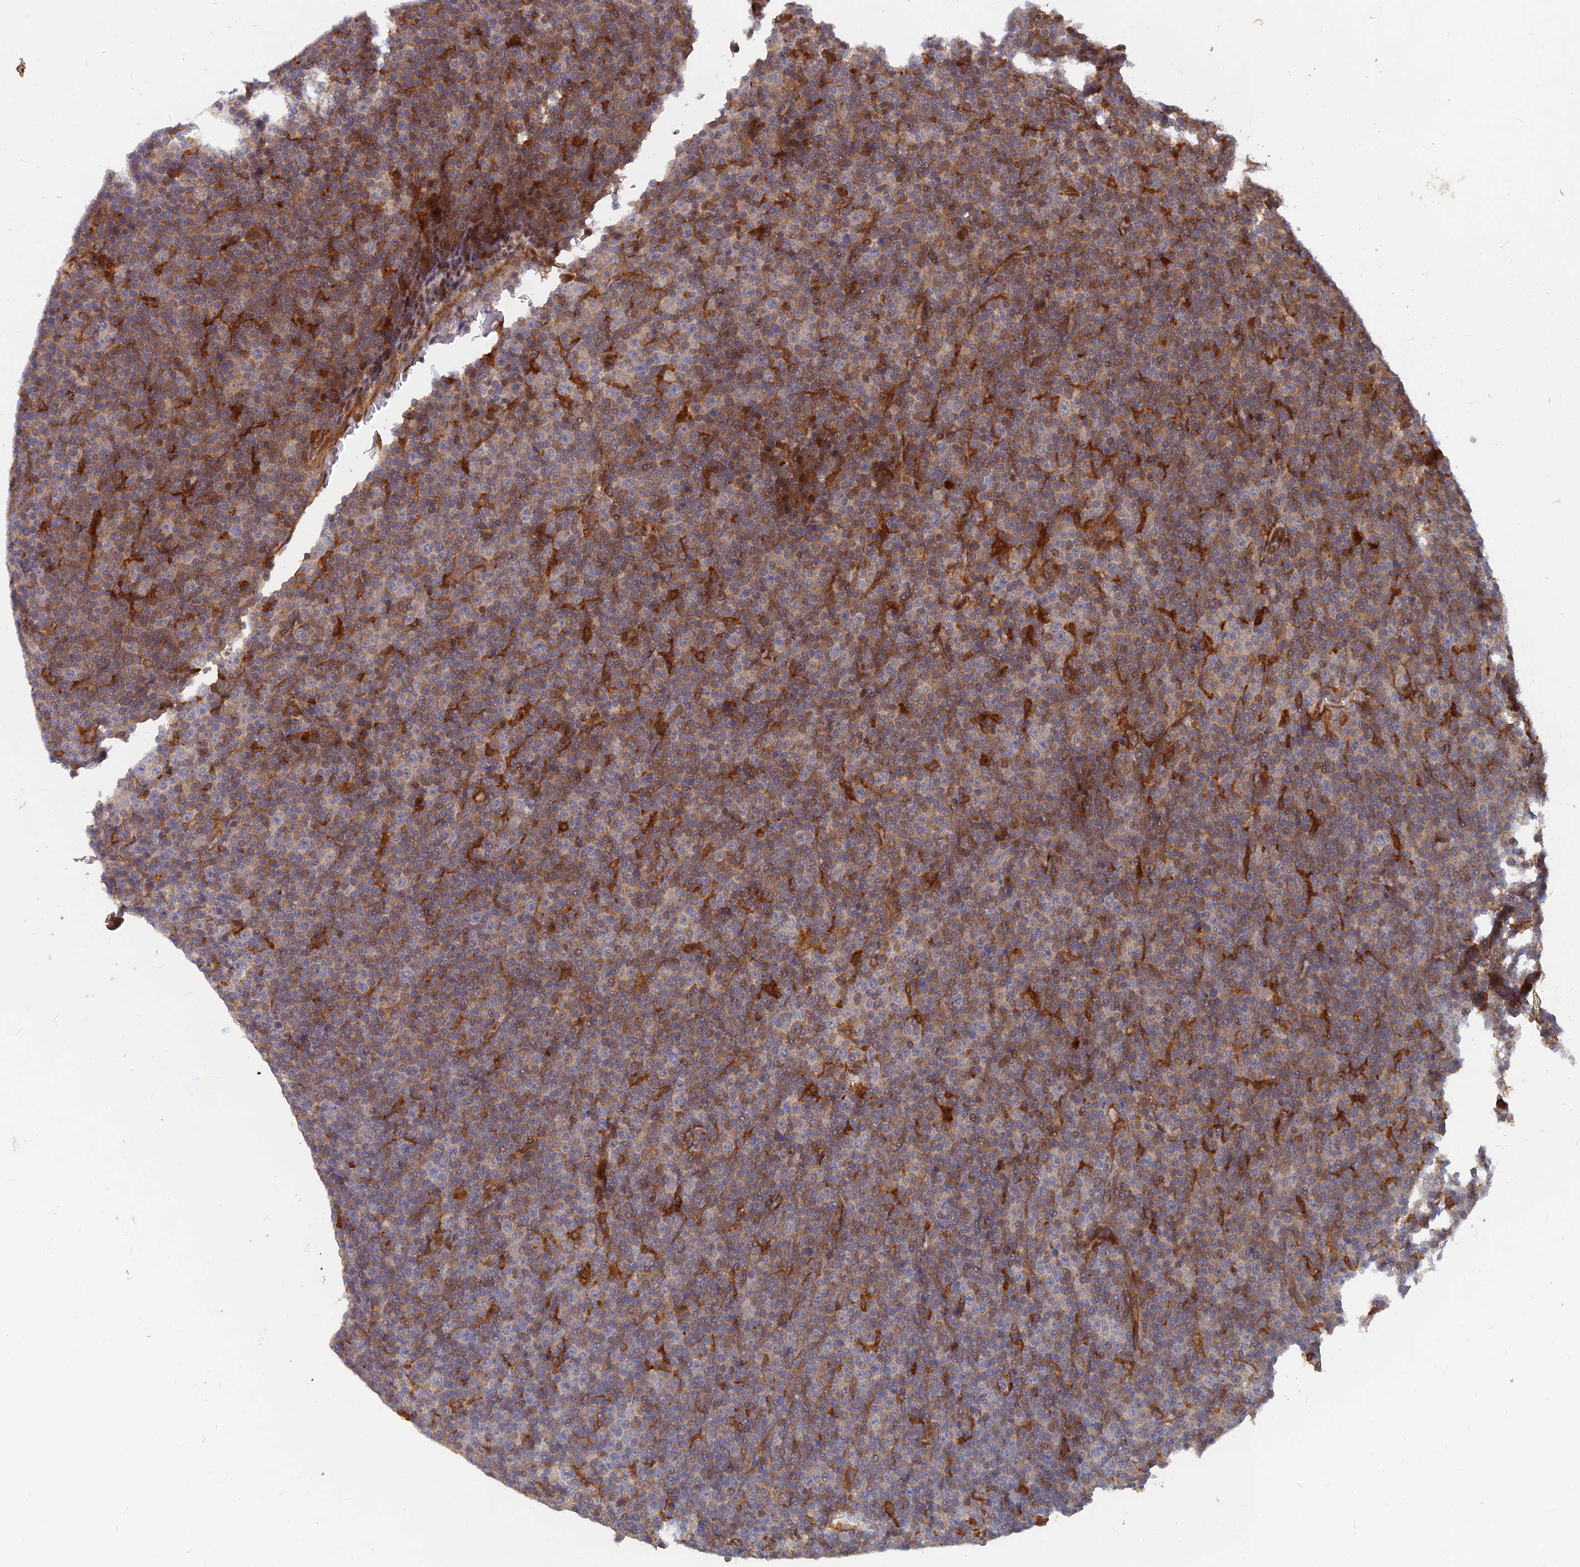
{"staining": {"intensity": "moderate", "quantity": "<25%", "location": "cytoplasmic/membranous"}, "tissue": "lymphoma", "cell_type": "Tumor cells", "image_type": "cancer", "snomed": [{"axis": "morphology", "description": "Malignant lymphoma, non-Hodgkin's type, Low grade"}, {"axis": "topography", "description": "Lymph node"}], "caption": "Tumor cells reveal moderate cytoplasmic/membranous staining in approximately <25% of cells in lymphoma.", "gene": "ARL2BP", "patient": {"sex": "female", "age": 67}}